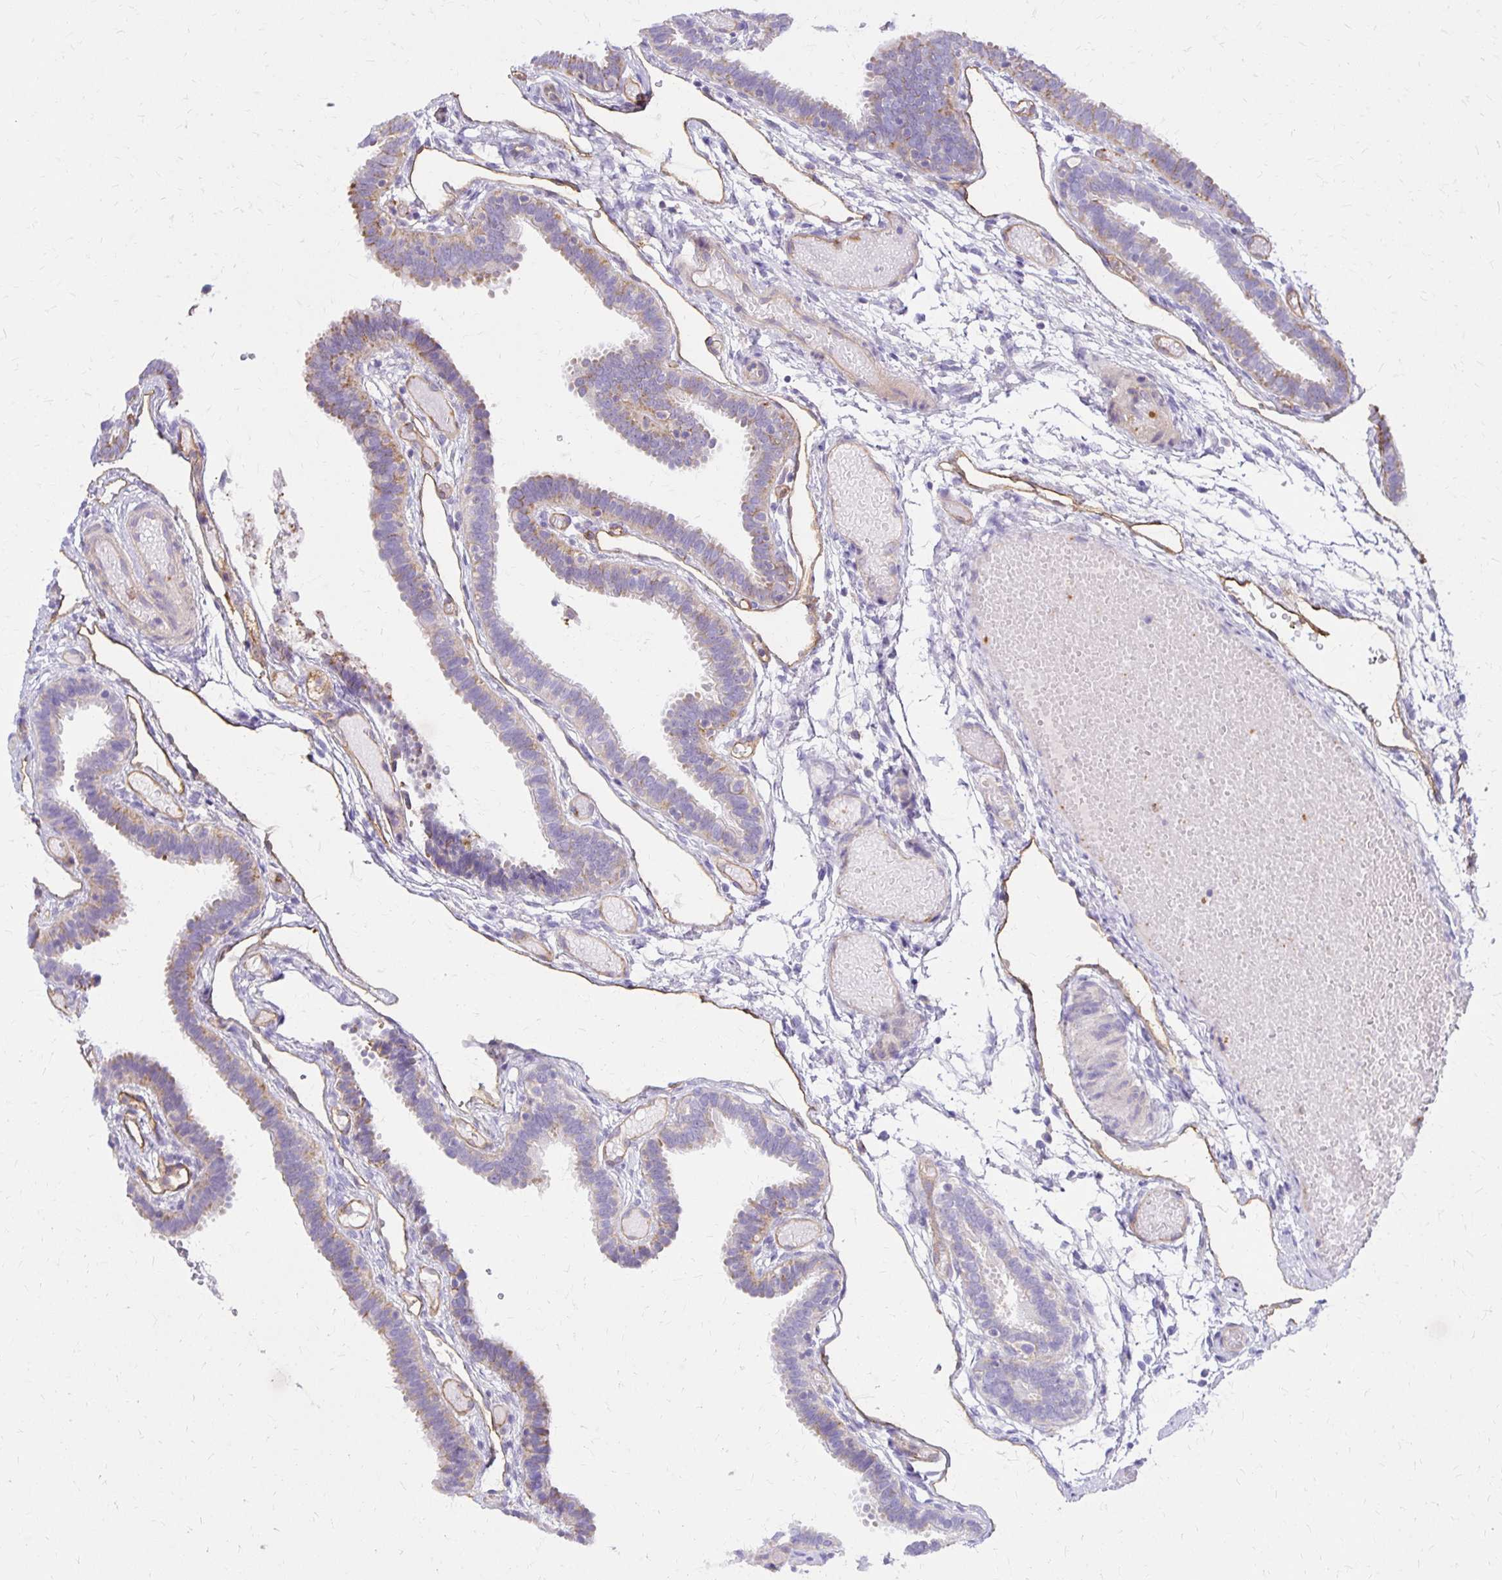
{"staining": {"intensity": "weak", "quantity": "<25%", "location": "cytoplasmic/membranous"}, "tissue": "fallopian tube", "cell_type": "Glandular cells", "image_type": "normal", "snomed": [{"axis": "morphology", "description": "Normal tissue, NOS"}, {"axis": "topography", "description": "Fallopian tube"}], "caption": "Photomicrograph shows no significant protein positivity in glandular cells of normal fallopian tube. The staining was performed using DAB to visualize the protein expression in brown, while the nuclei were stained in blue with hematoxylin (Magnification: 20x).", "gene": "TTYH1", "patient": {"sex": "female", "age": 37}}